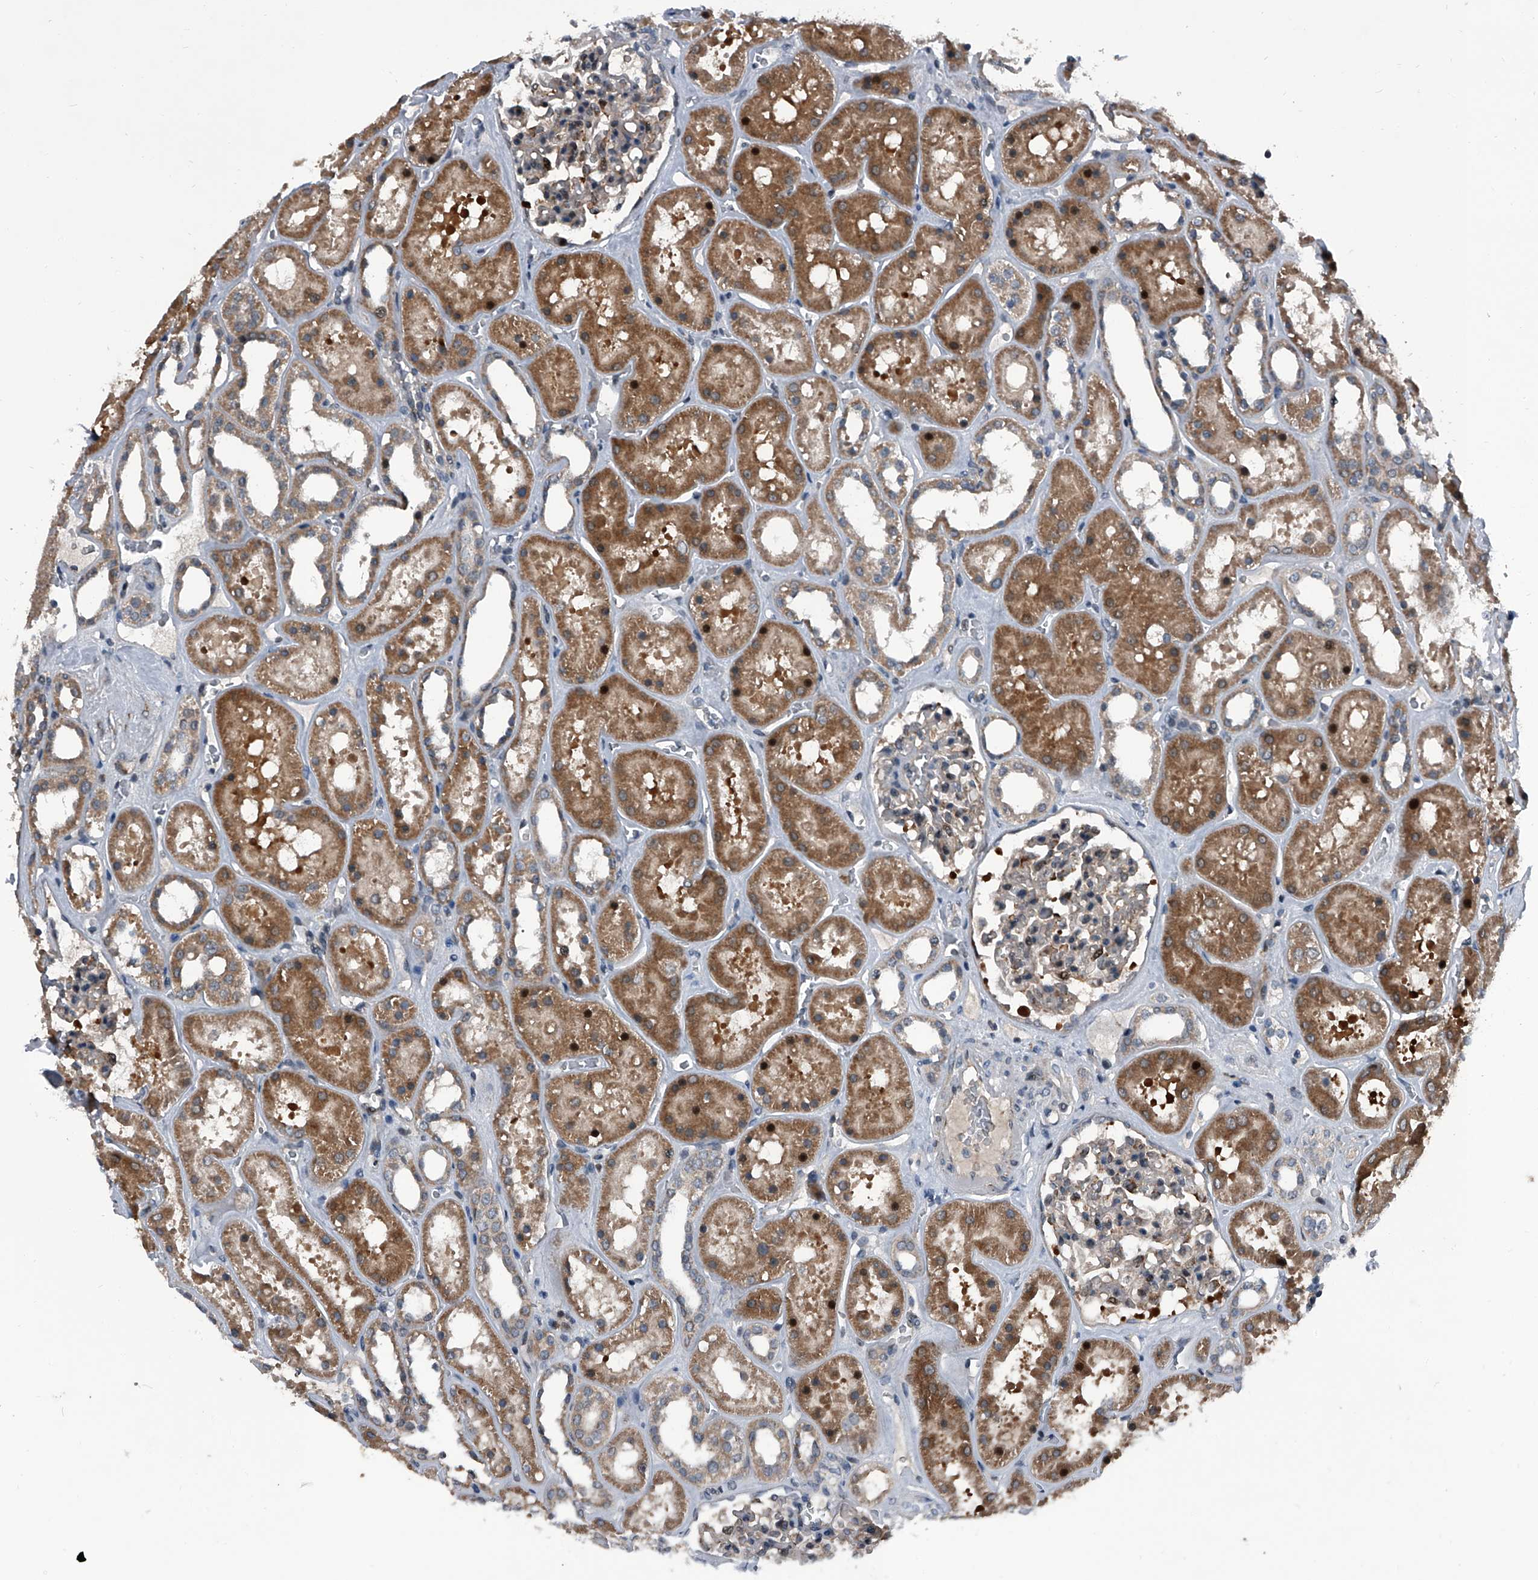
{"staining": {"intensity": "weak", "quantity": "25%-75%", "location": "cytoplasmic/membranous"}, "tissue": "kidney", "cell_type": "Cells in glomeruli", "image_type": "normal", "snomed": [{"axis": "morphology", "description": "Normal tissue, NOS"}, {"axis": "topography", "description": "Kidney"}], "caption": "Kidney was stained to show a protein in brown. There is low levels of weak cytoplasmic/membranous expression in approximately 25%-75% of cells in glomeruli. (DAB = brown stain, brightfield microscopy at high magnification).", "gene": "ELK4", "patient": {"sex": "female", "age": 41}}